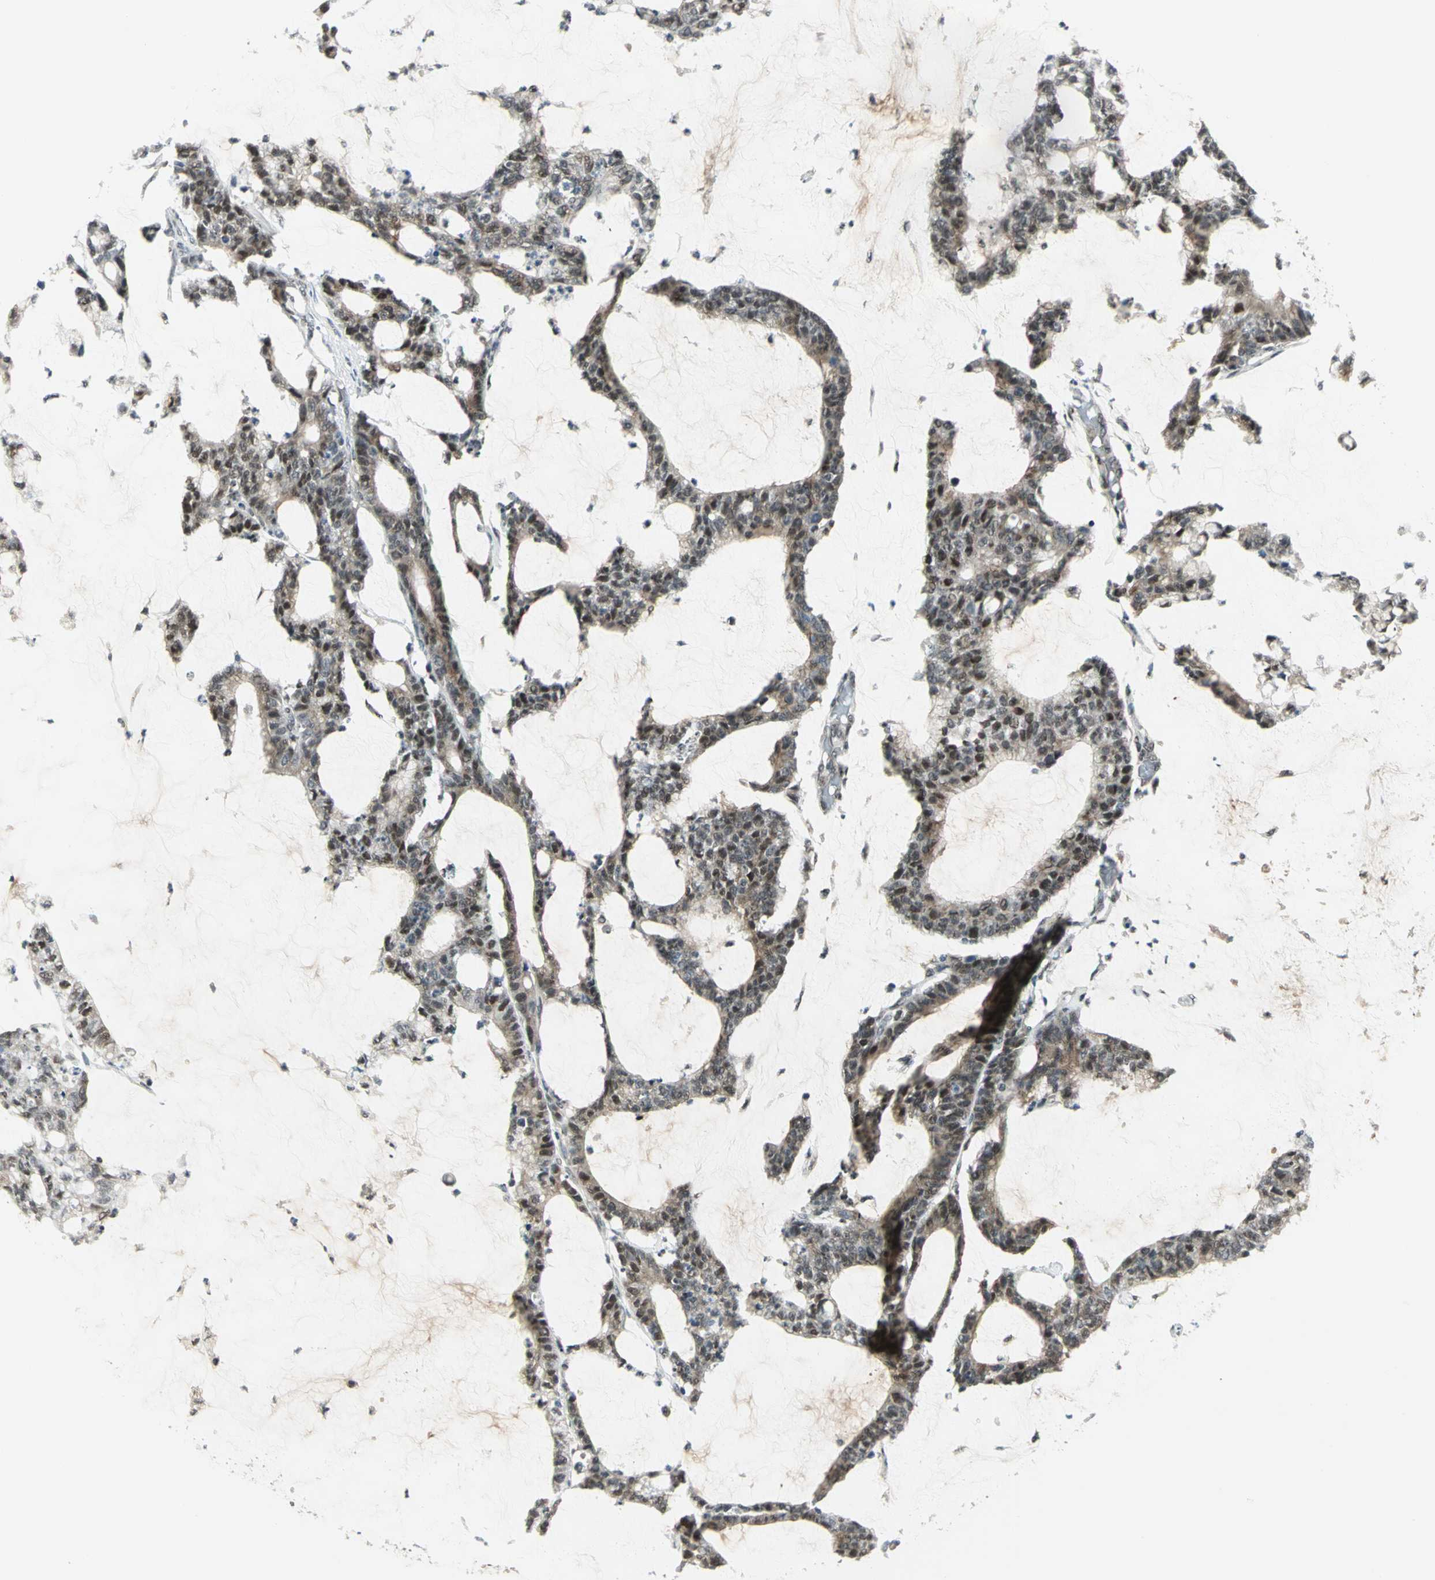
{"staining": {"intensity": "weak", "quantity": "25%-75%", "location": "cytoplasmic/membranous,nuclear"}, "tissue": "colorectal cancer", "cell_type": "Tumor cells", "image_type": "cancer", "snomed": [{"axis": "morphology", "description": "Adenocarcinoma, NOS"}, {"axis": "topography", "description": "Colon"}], "caption": "Colorectal adenocarcinoma stained for a protein (brown) demonstrates weak cytoplasmic/membranous and nuclear positive expression in about 25%-75% of tumor cells.", "gene": "RAD17", "patient": {"sex": "female", "age": 84}}